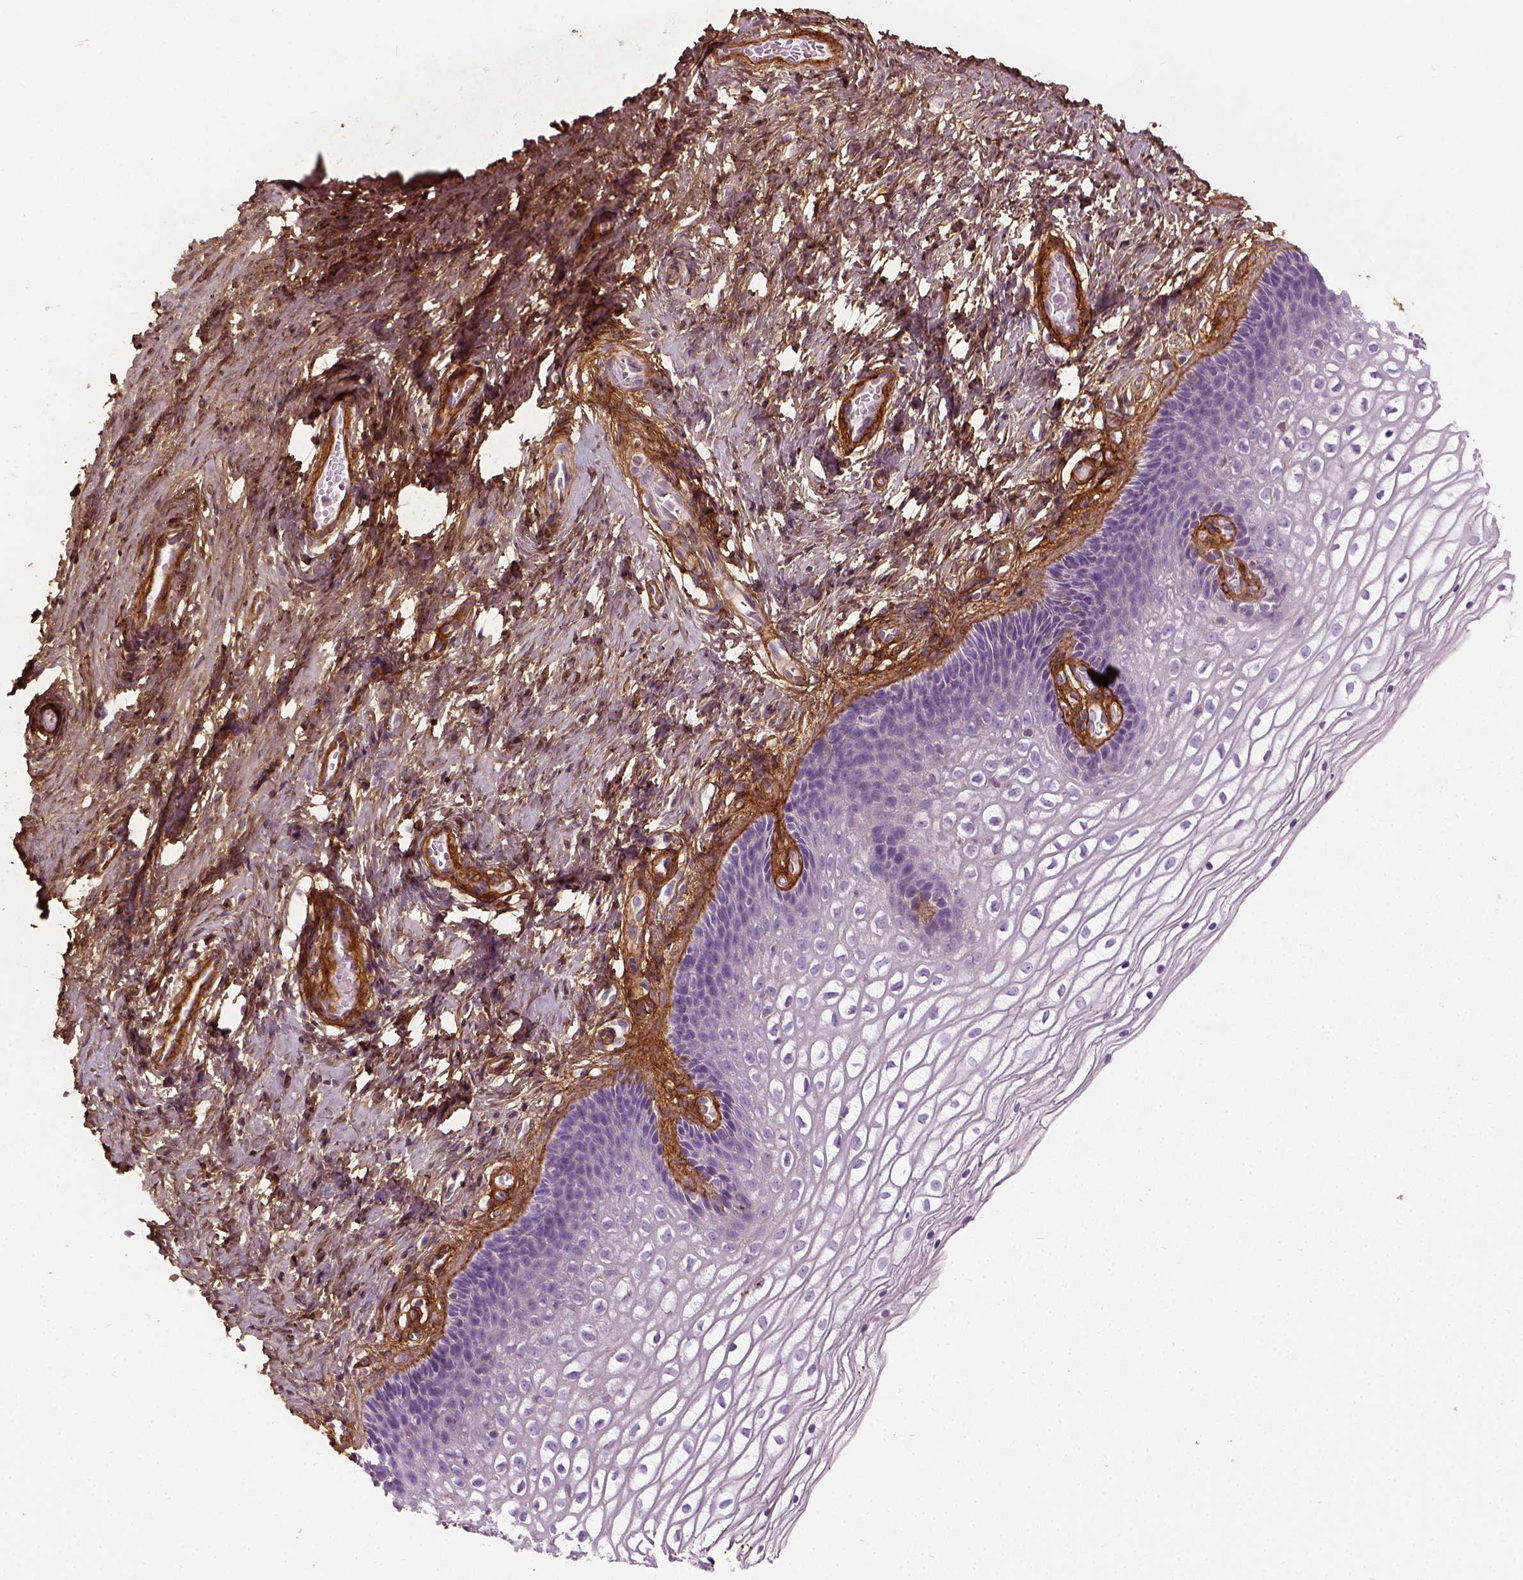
{"staining": {"intensity": "negative", "quantity": "none", "location": "none"}, "tissue": "cervix", "cell_type": "Glandular cells", "image_type": "normal", "snomed": [{"axis": "morphology", "description": "Normal tissue, NOS"}, {"axis": "topography", "description": "Cervix"}], "caption": "This micrograph is of benign cervix stained with immunohistochemistry to label a protein in brown with the nuclei are counter-stained blue. There is no expression in glandular cells.", "gene": "COL6A2", "patient": {"sex": "female", "age": 34}}